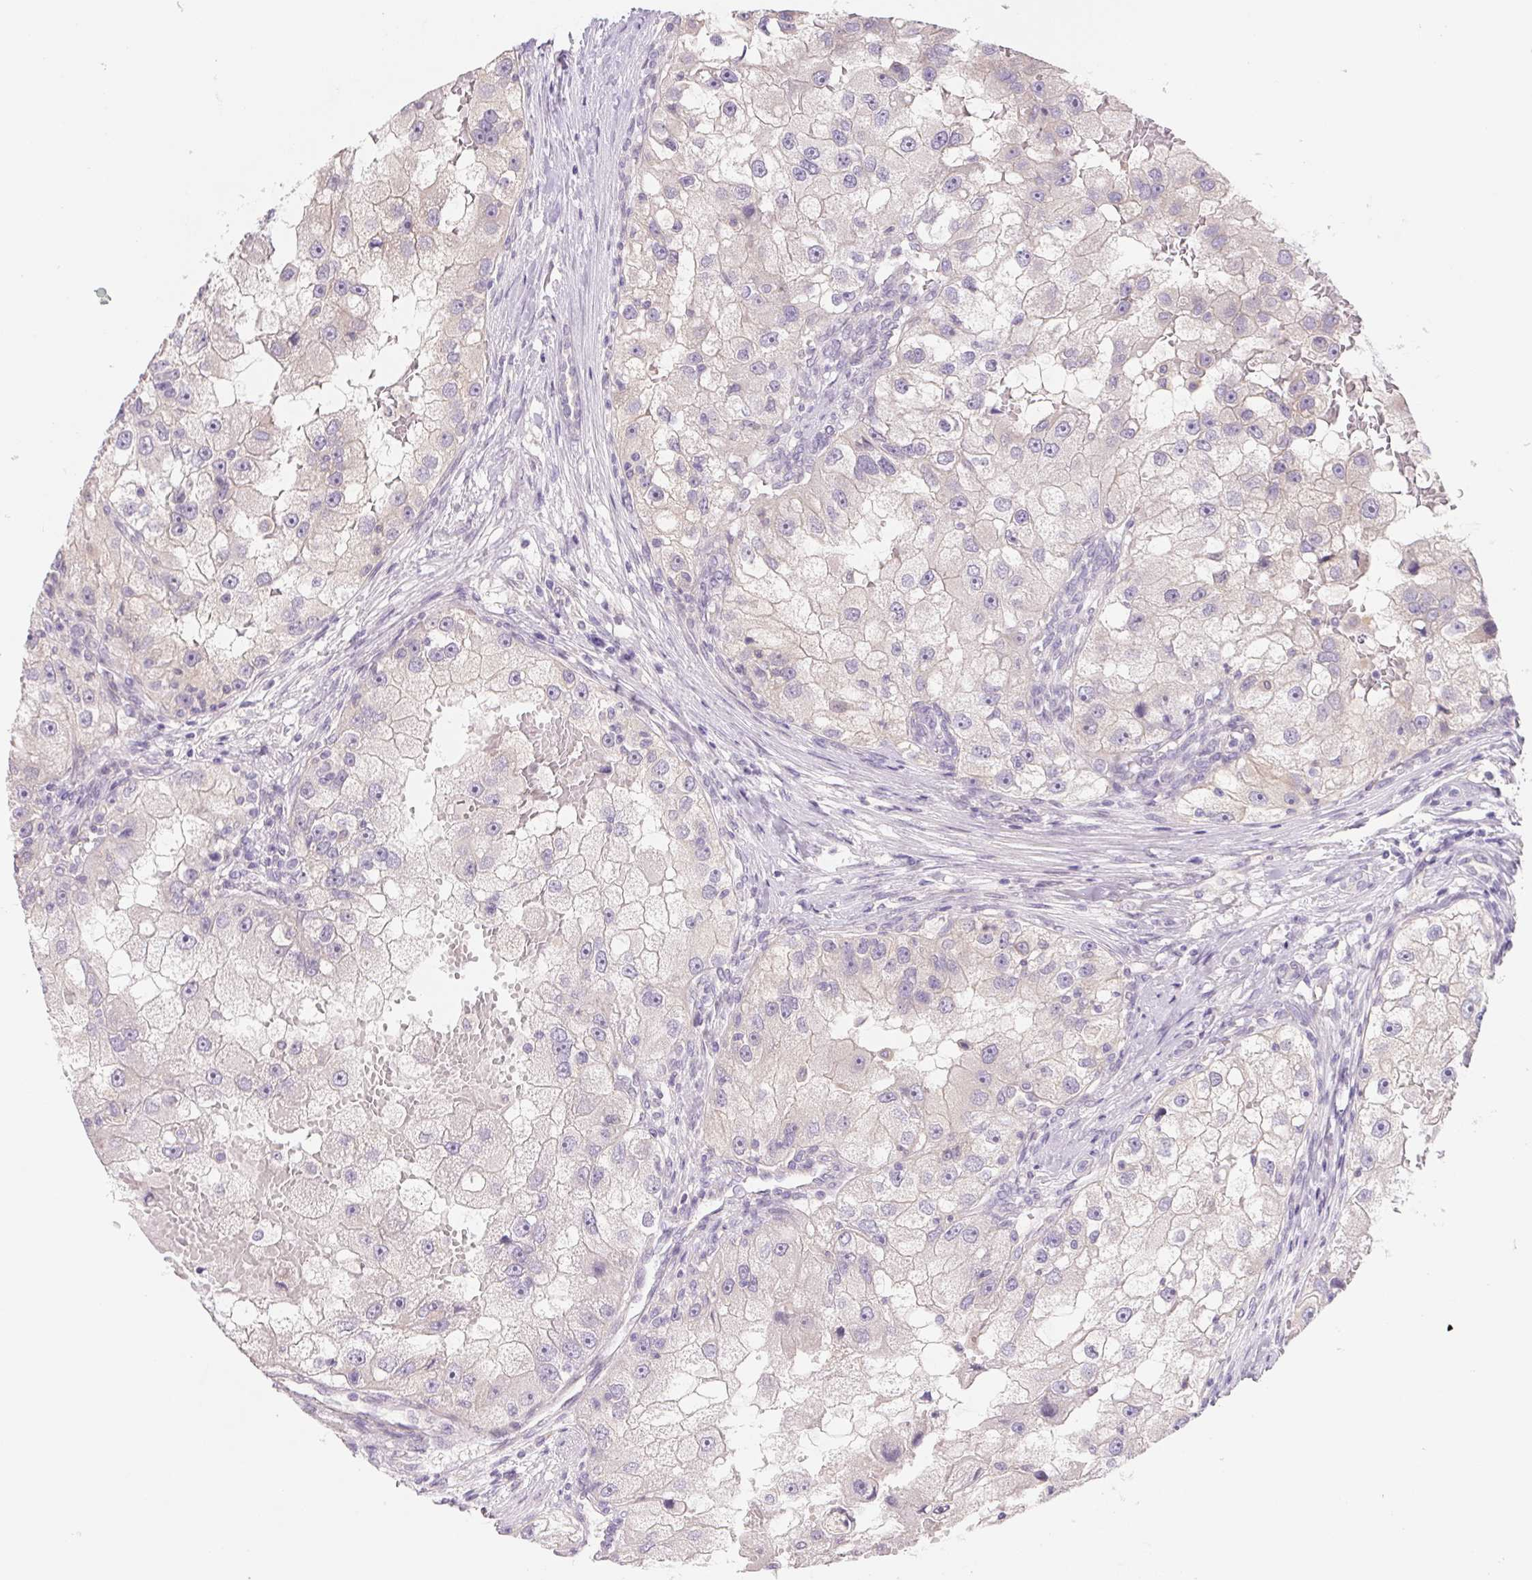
{"staining": {"intensity": "negative", "quantity": "none", "location": "none"}, "tissue": "renal cancer", "cell_type": "Tumor cells", "image_type": "cancer", "snomed": [{"axis": "morphology", "description": "Adenocarcinoma, NOS"}, {"axis": "topography", "description": "Kidney"}], "caption": "There is no significant positivity in tumor cells of adenocarcinoma (renal).", "gene": "CTNND2", "patient": {"sex": "male", "age": 63}}